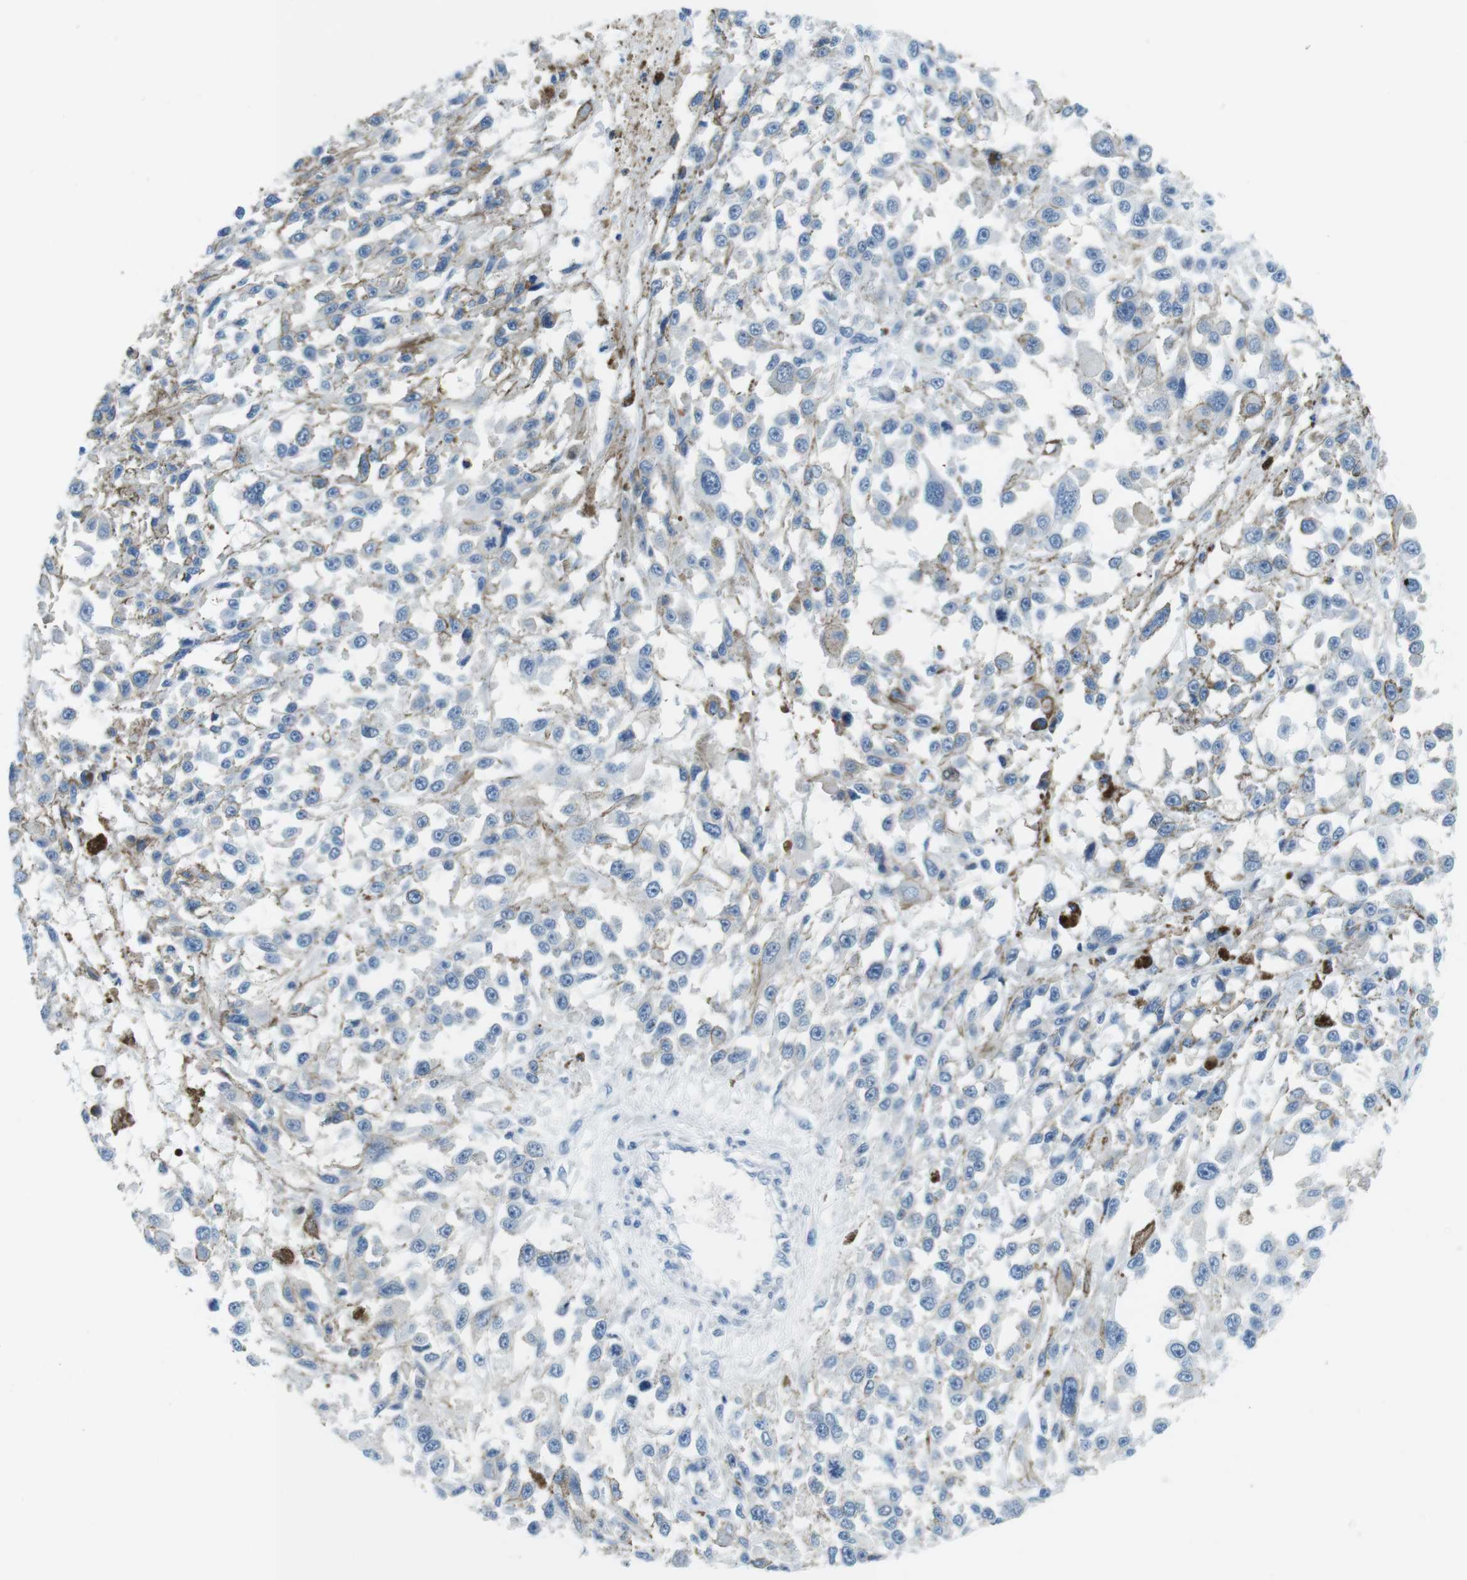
{"staining": {"intensity": "negative", "quantity": "none", "location": "none"}, "tissue": "melanoma", "cell_type": "Tumor cells", "image_type": "cancer", "snomed": [{"axis": "morphology", "description": "Malignant melanoma, Metastatic site"}, {"axis": "topography", "description": "Lymph node"}], "caption": "Tumor cells show no significant protein expression in melanoma. (DAB immunohistochemistry (IHC), high magnification).", "gene": "TFAP2C", "patient": {"sex": "male", "age": 59}}